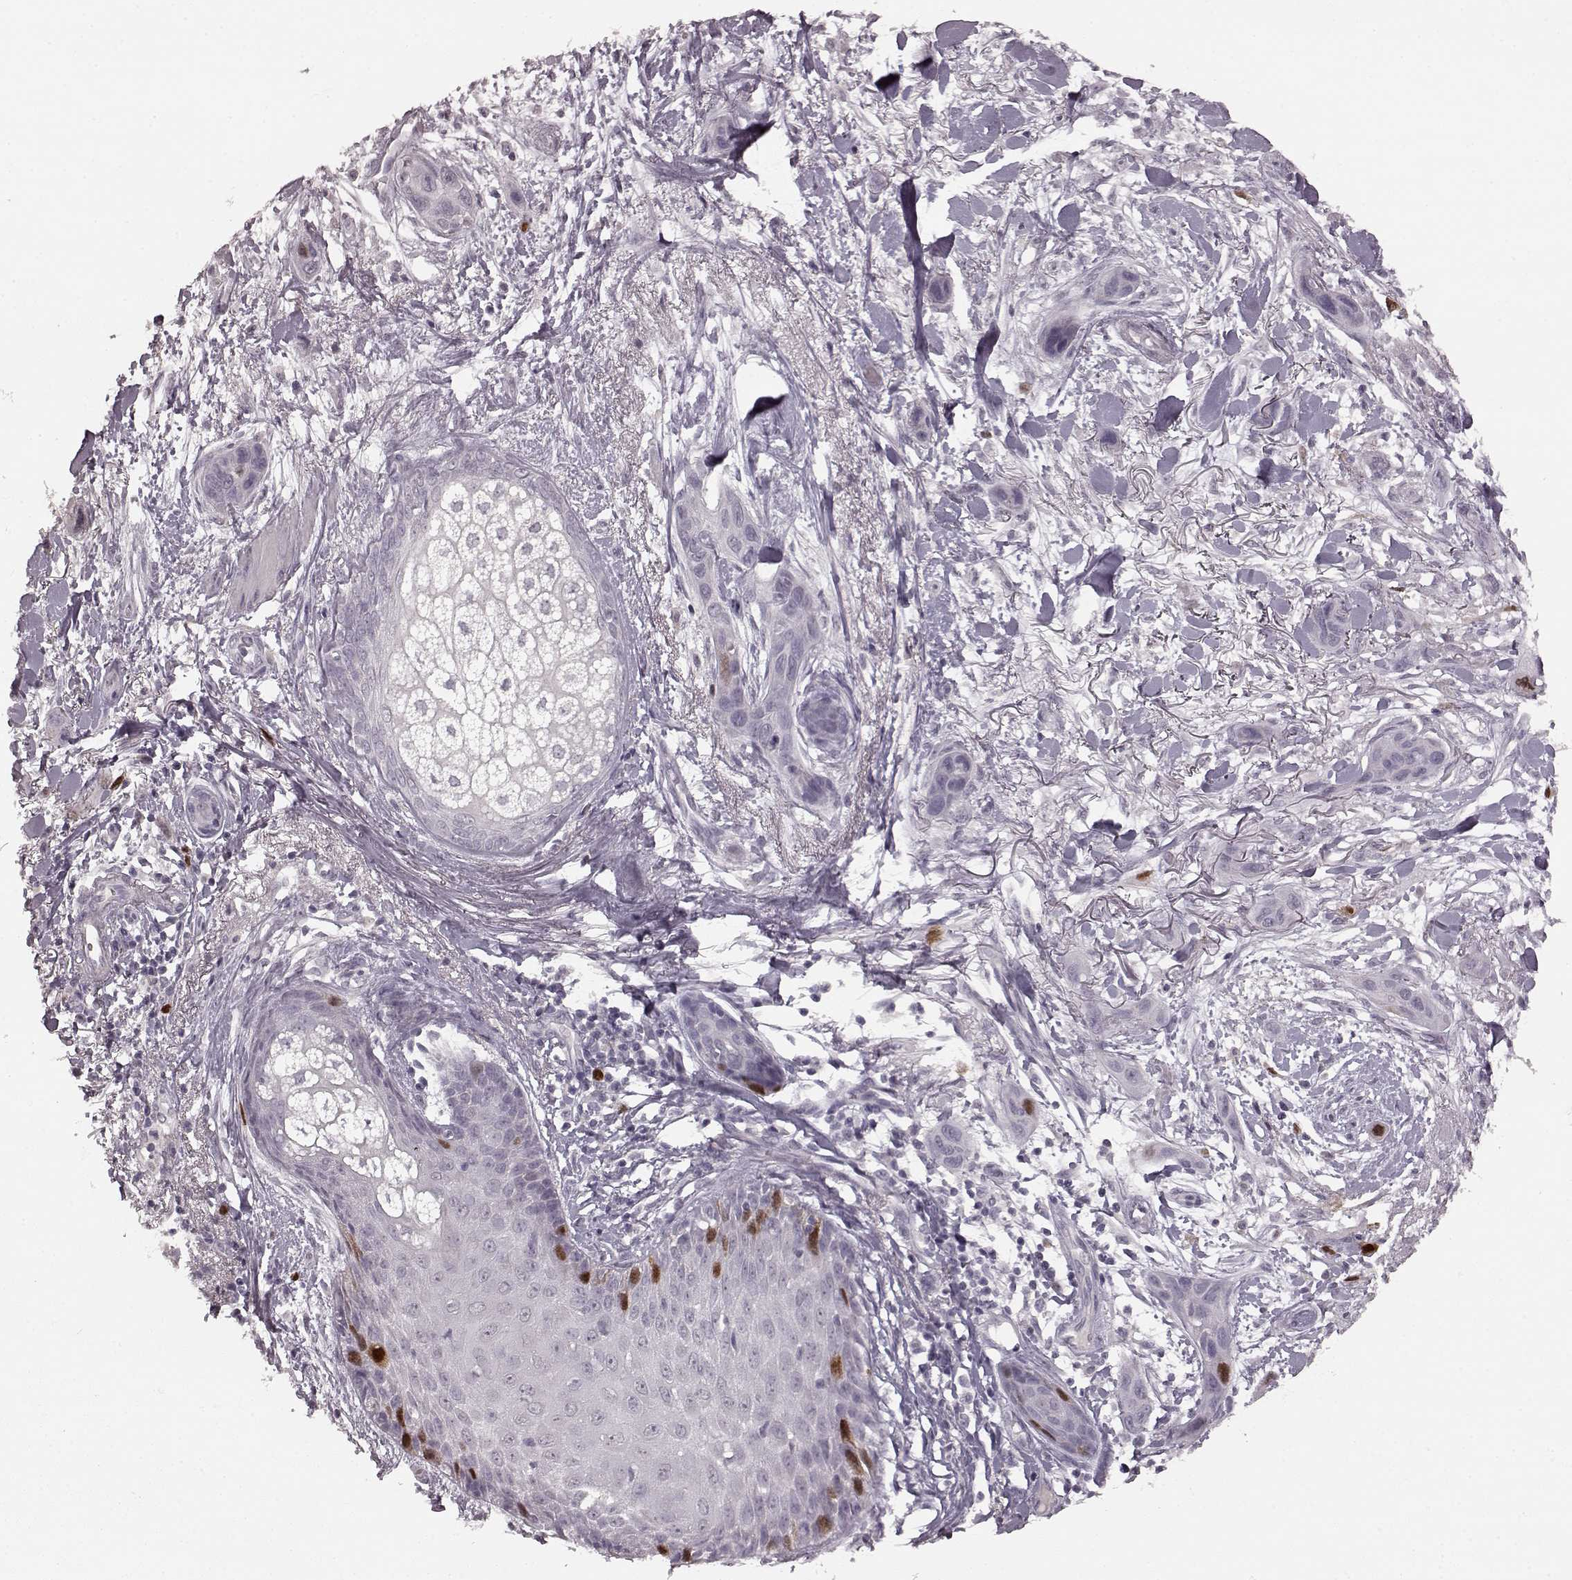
{"staining": {"intensity": "strong", "quantity": "<25%", "location": "nuclear"}, "tissue": "skin cancer", "cell_type": "Tumor cells", "image_type": "cancer", "snomed": [{"axis": "morphology", "description": "Squamous cell carcinoma, NOS"}, {"axis": "topography", "description": "Skin"}], "caption": "Protein expression analysis of human squamous cell carcinoma (skin) reveals strong nuclear positivity in about <25% of tumor cells.", "gene": "CCNA2", "patient": {"sex": "male", "age": 79}}